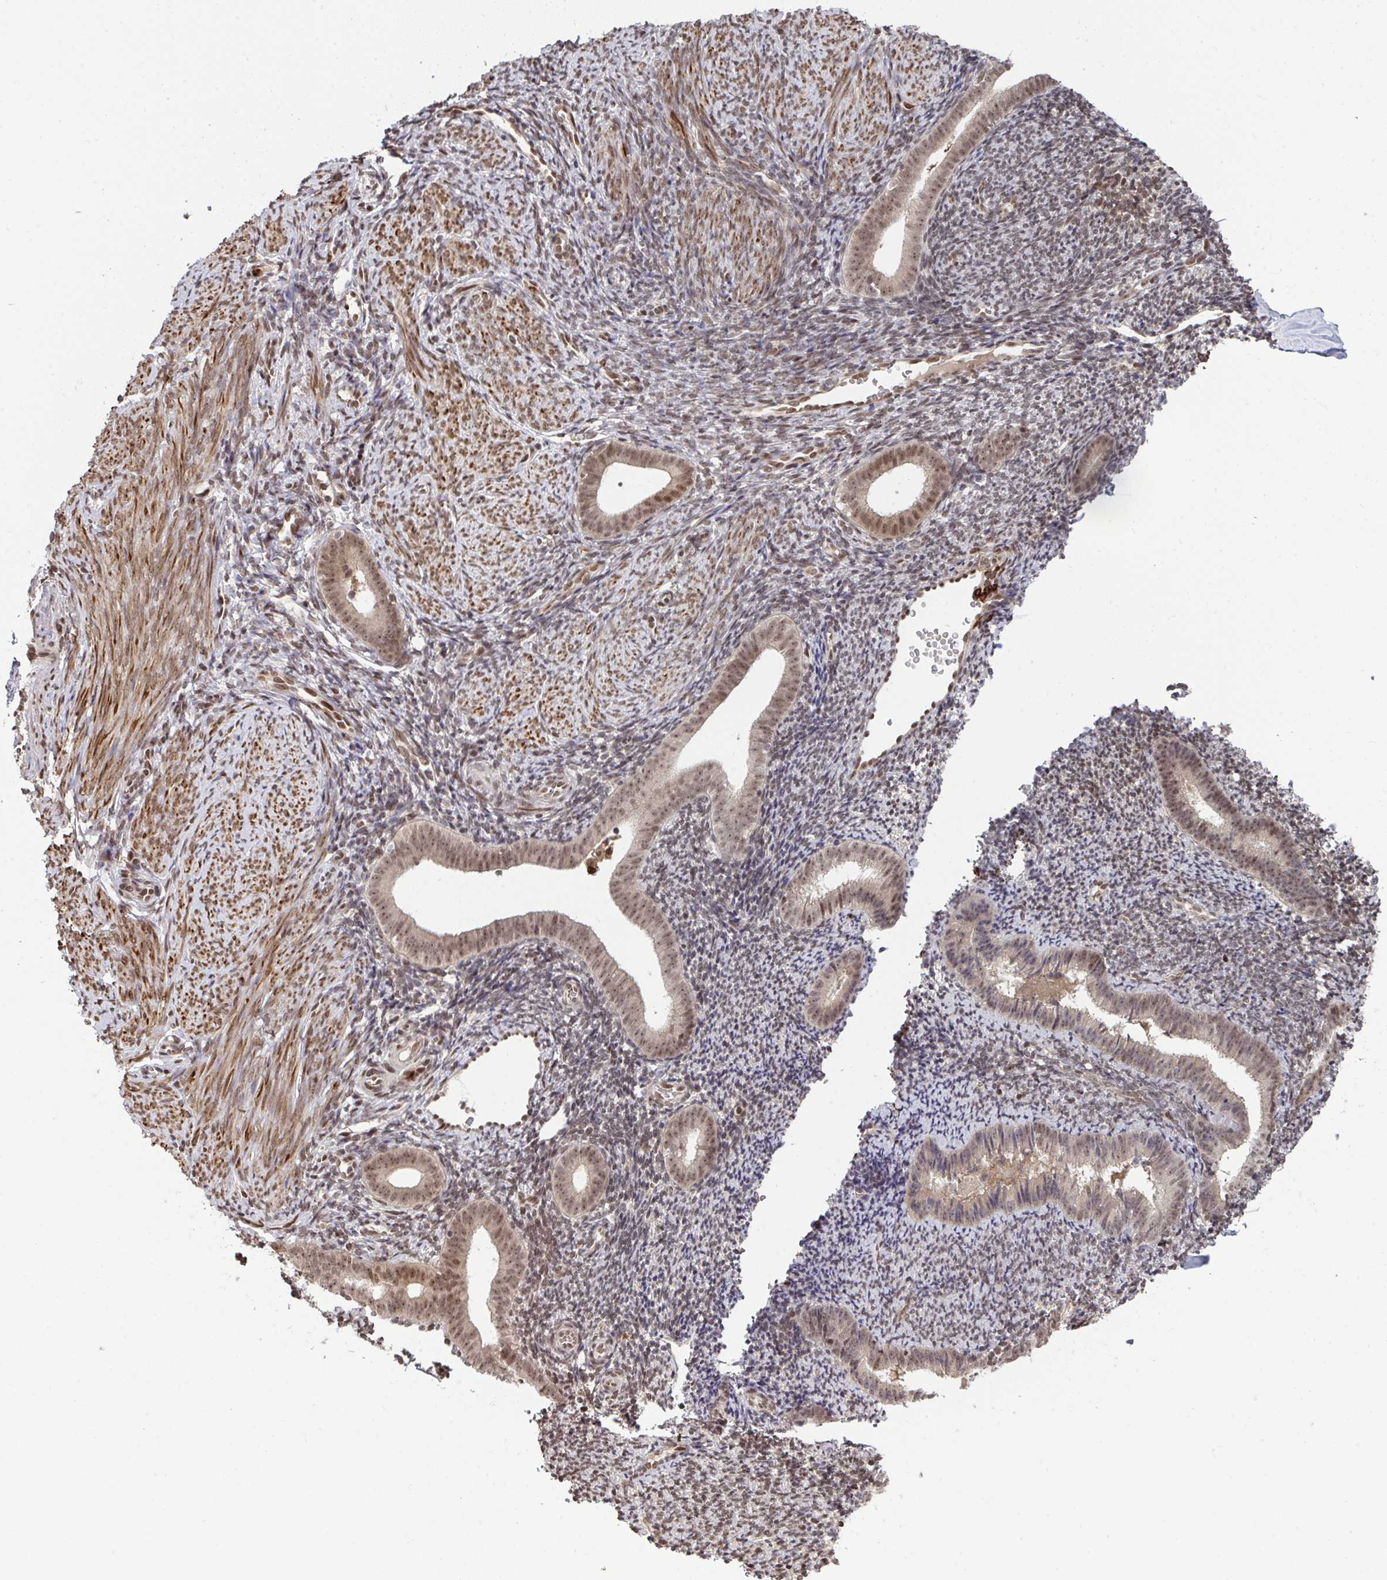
{"staining": {"intensity": "moderate", "quantity": "25%-75%", "location": "nuclear"}, "tissue": "endometrium", "cell_type": "Cells in endometrial stroma", "image_type": "normal", "snomed": [{"axis": "morphology", "description": "Normal tissue, NOS"}, {"axis": "topography", "description": "Endometrium"}], "caption": "About 25%-75% of cells in endometrial stroma in normal human endometrium exhibit moderate nuclear protein staining as visualized by brown immunohistochemical staining.", "gene": "UXT", "patient": {"sex": "female", "age": 39}}